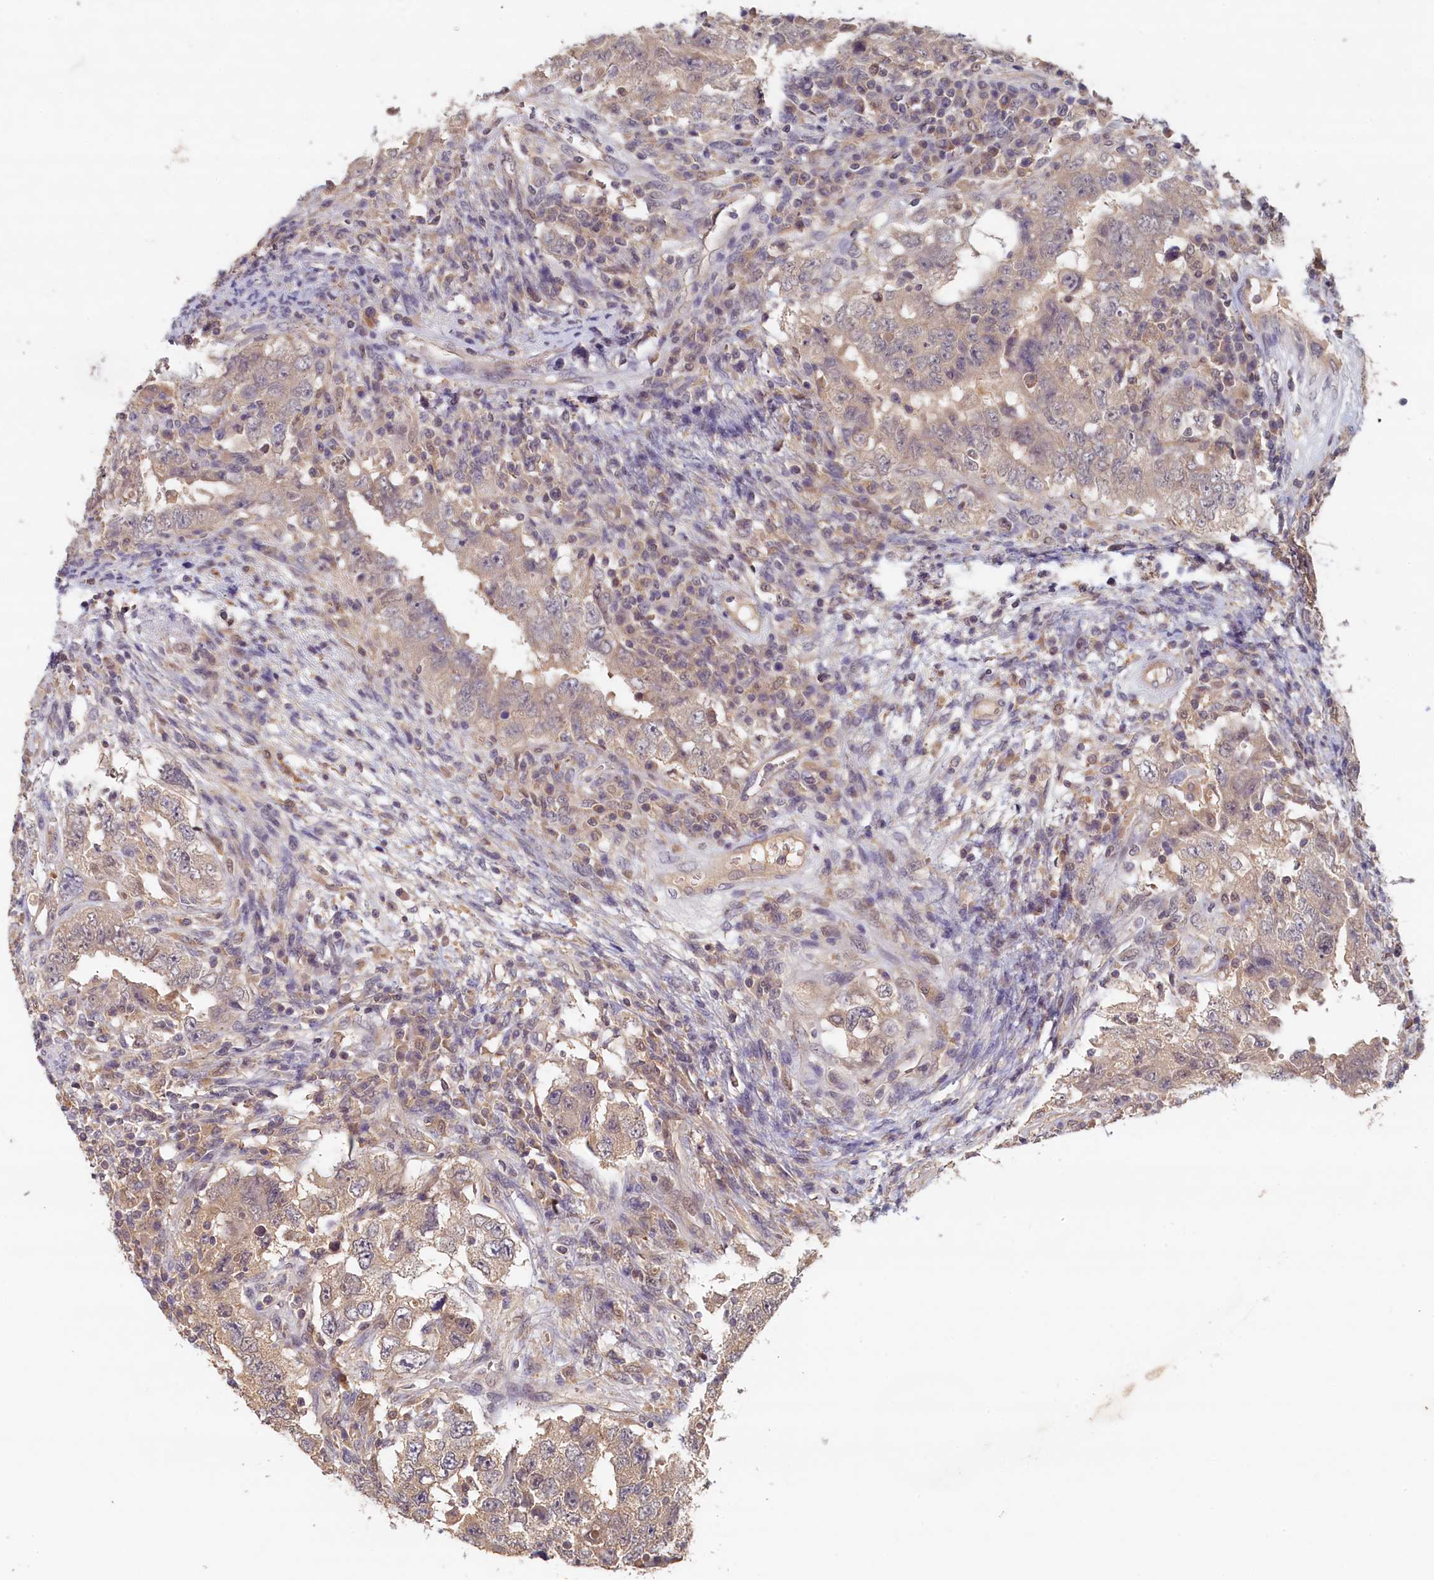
{"staining": {"intensity": "weak", "quantity": ">75%", "location": "cytoplasmic/membranous"}, "tissue": "testis cancer", "cell_type": "Tumor cells", "image_type": "cancer", "snomed": [{"axis": "morphology", "description": "Carcinoma, Embryonal, NOS"}, {"axis": "topography", "description": "Testis"}], "caption": "Tumor cells display weak cytoplasmic/membranous positivity in about >75% of cells in testis cancer.", "gene": "NUBP2", "patient": {"sex": "male", "age": 26}}